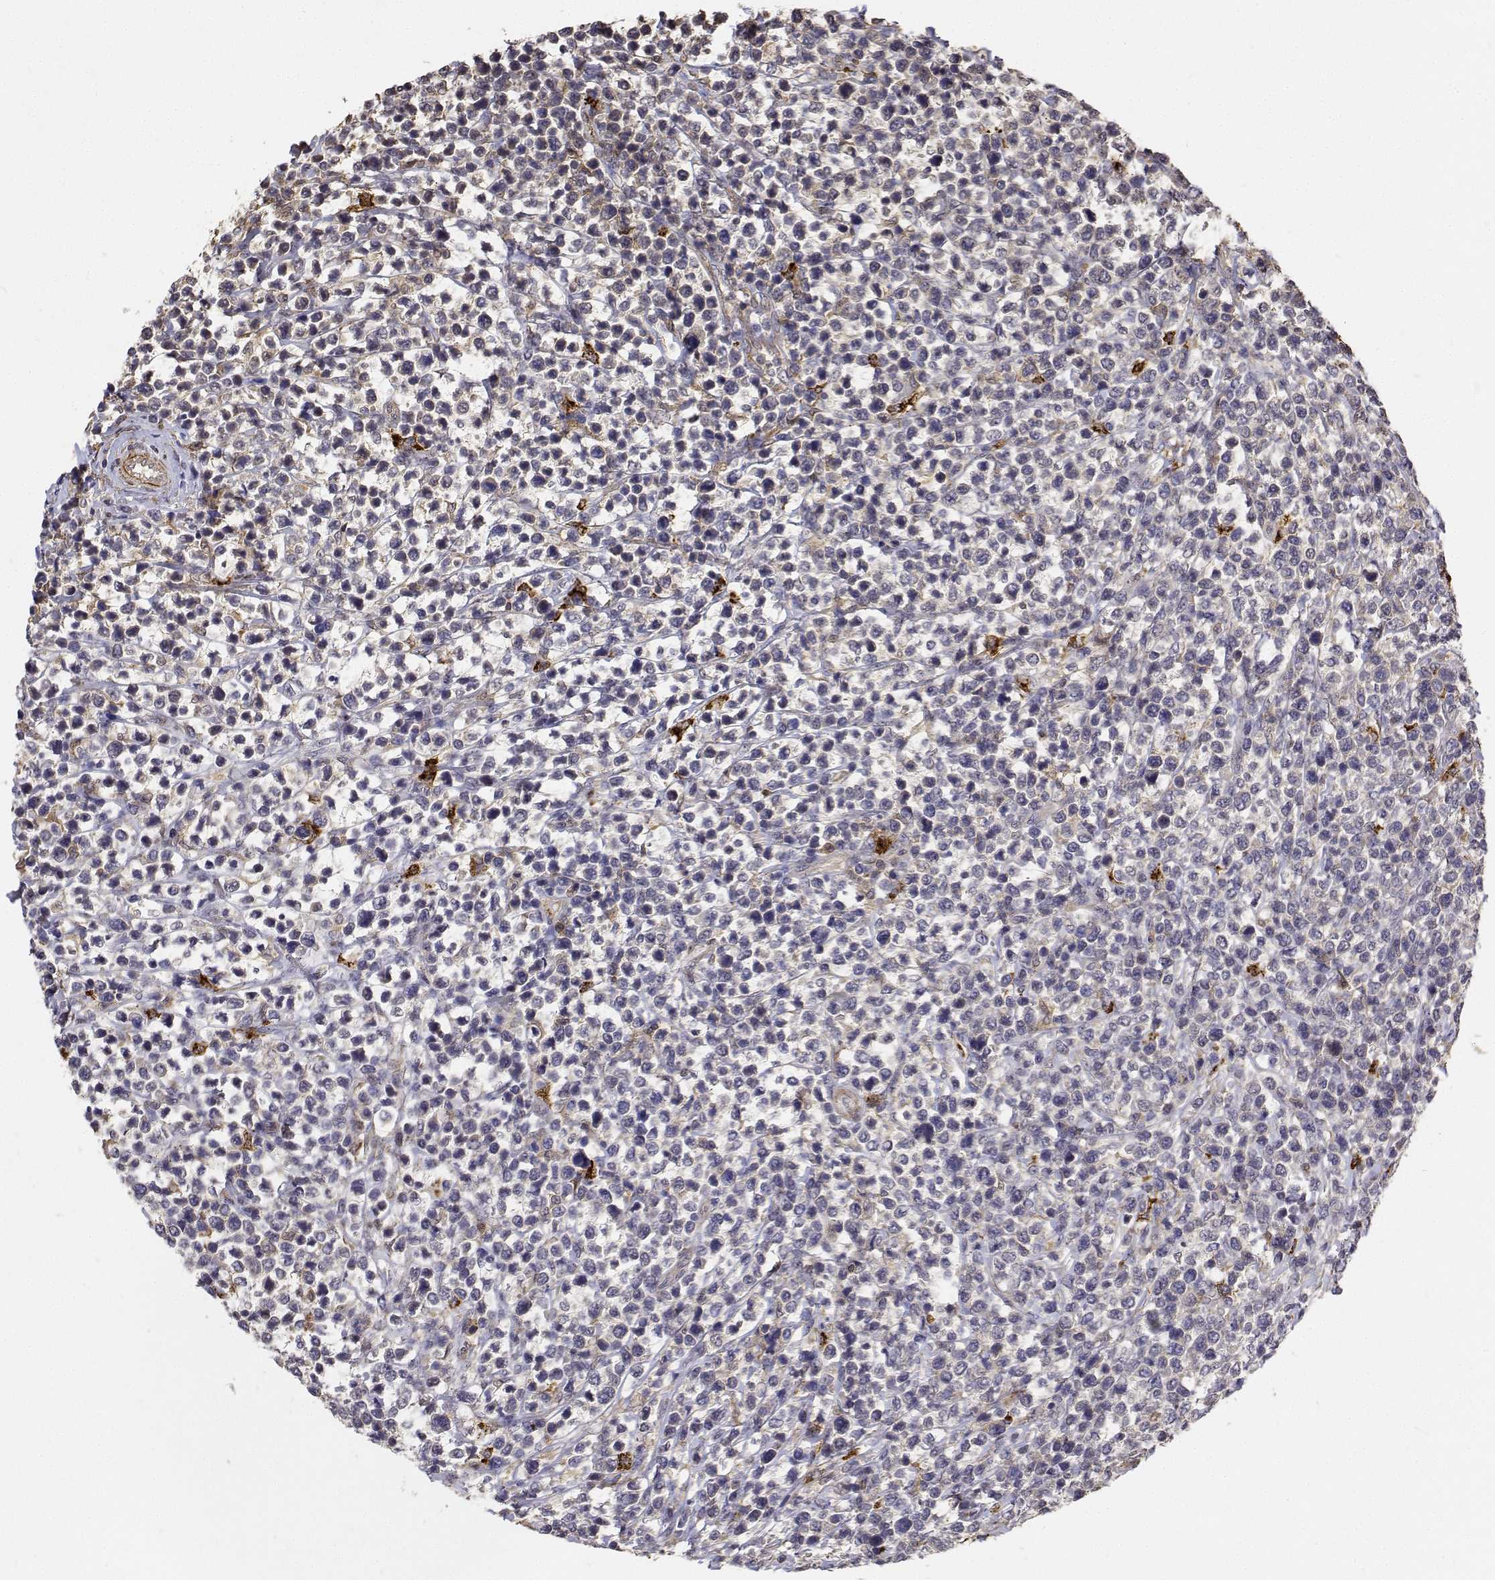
{"staining": {"intensity": "negative", "quantity": "none", "location": "none"}, "tissue": "lymphoma", "cell_type": "Tumor cells", "image_type": "cancer", "snomed": [{"axis": "morphology", "description": "Malignant lymphoma, non-Hodgkin's type, High grade"}, {"axis": "topography", "description": "Soft tissue"}], "caption": "Immunohistochemical staining of human lymphoma displays no significant positivity in tumor cells.", "gene": "PCID2", "patient": {"sex": "female", "age": 56}}